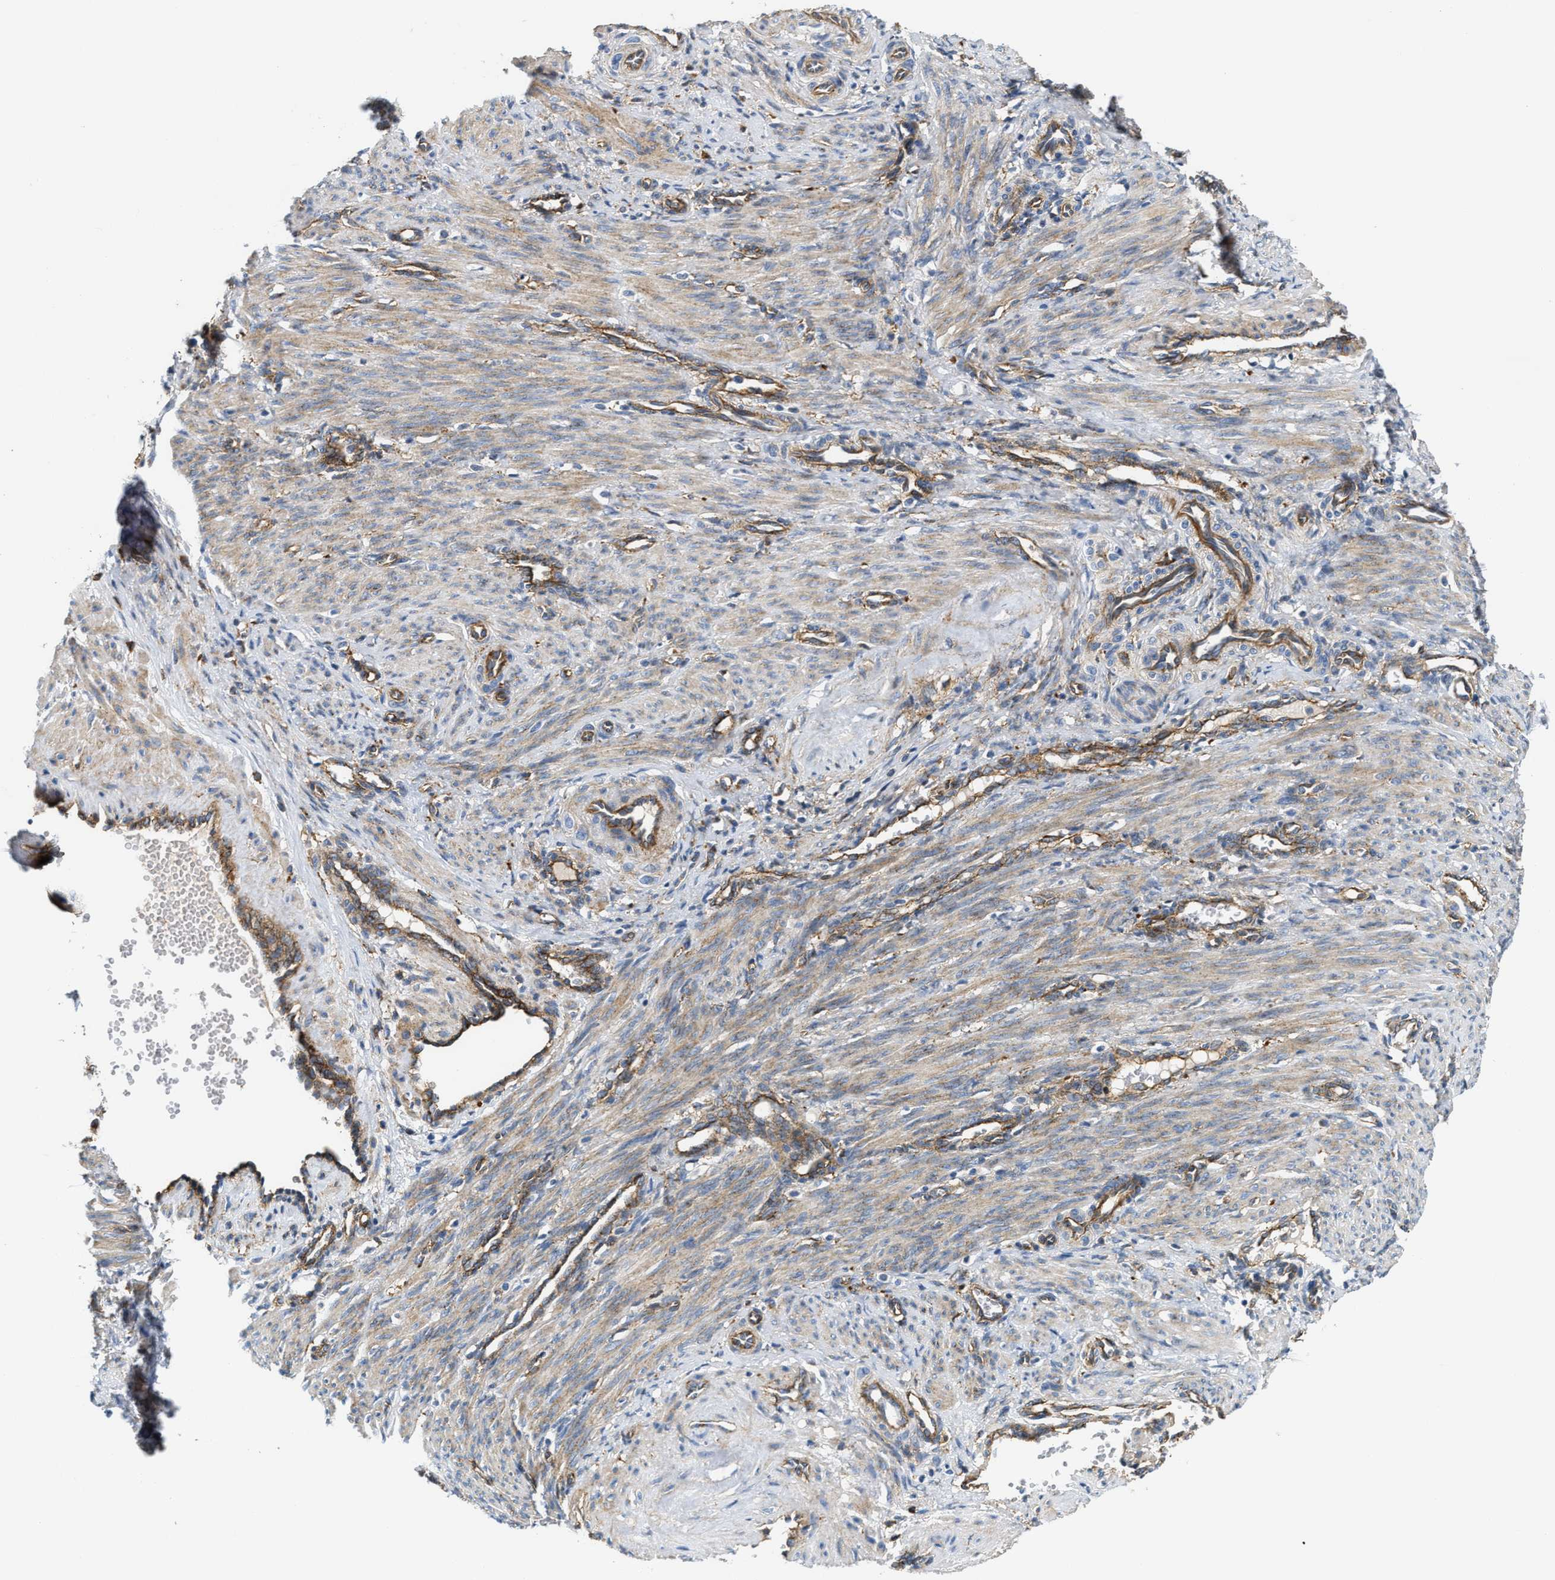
{"staining": {"intensity": "weak", "quantity": ">75%", "location": "cytoplasmic/membranous"}, "tissue": "smooth muscle", "cell_type": "Smooth muscle cells", "image_type": "normal", "snomed": [{"axis": "morphology", "description": "Normal tissue, NOS"}, {"axis": "topography", "description": "Endometrium"}], "caption": "There is low levels of weak cytoplasmic/membranous positivity in smooth muscle cells of benign smooth muscle, as demonstrated by immunohistochemical staining (brown color).", "gene": "NSUN7", "patient": {"sex": "female", "age": 33}}